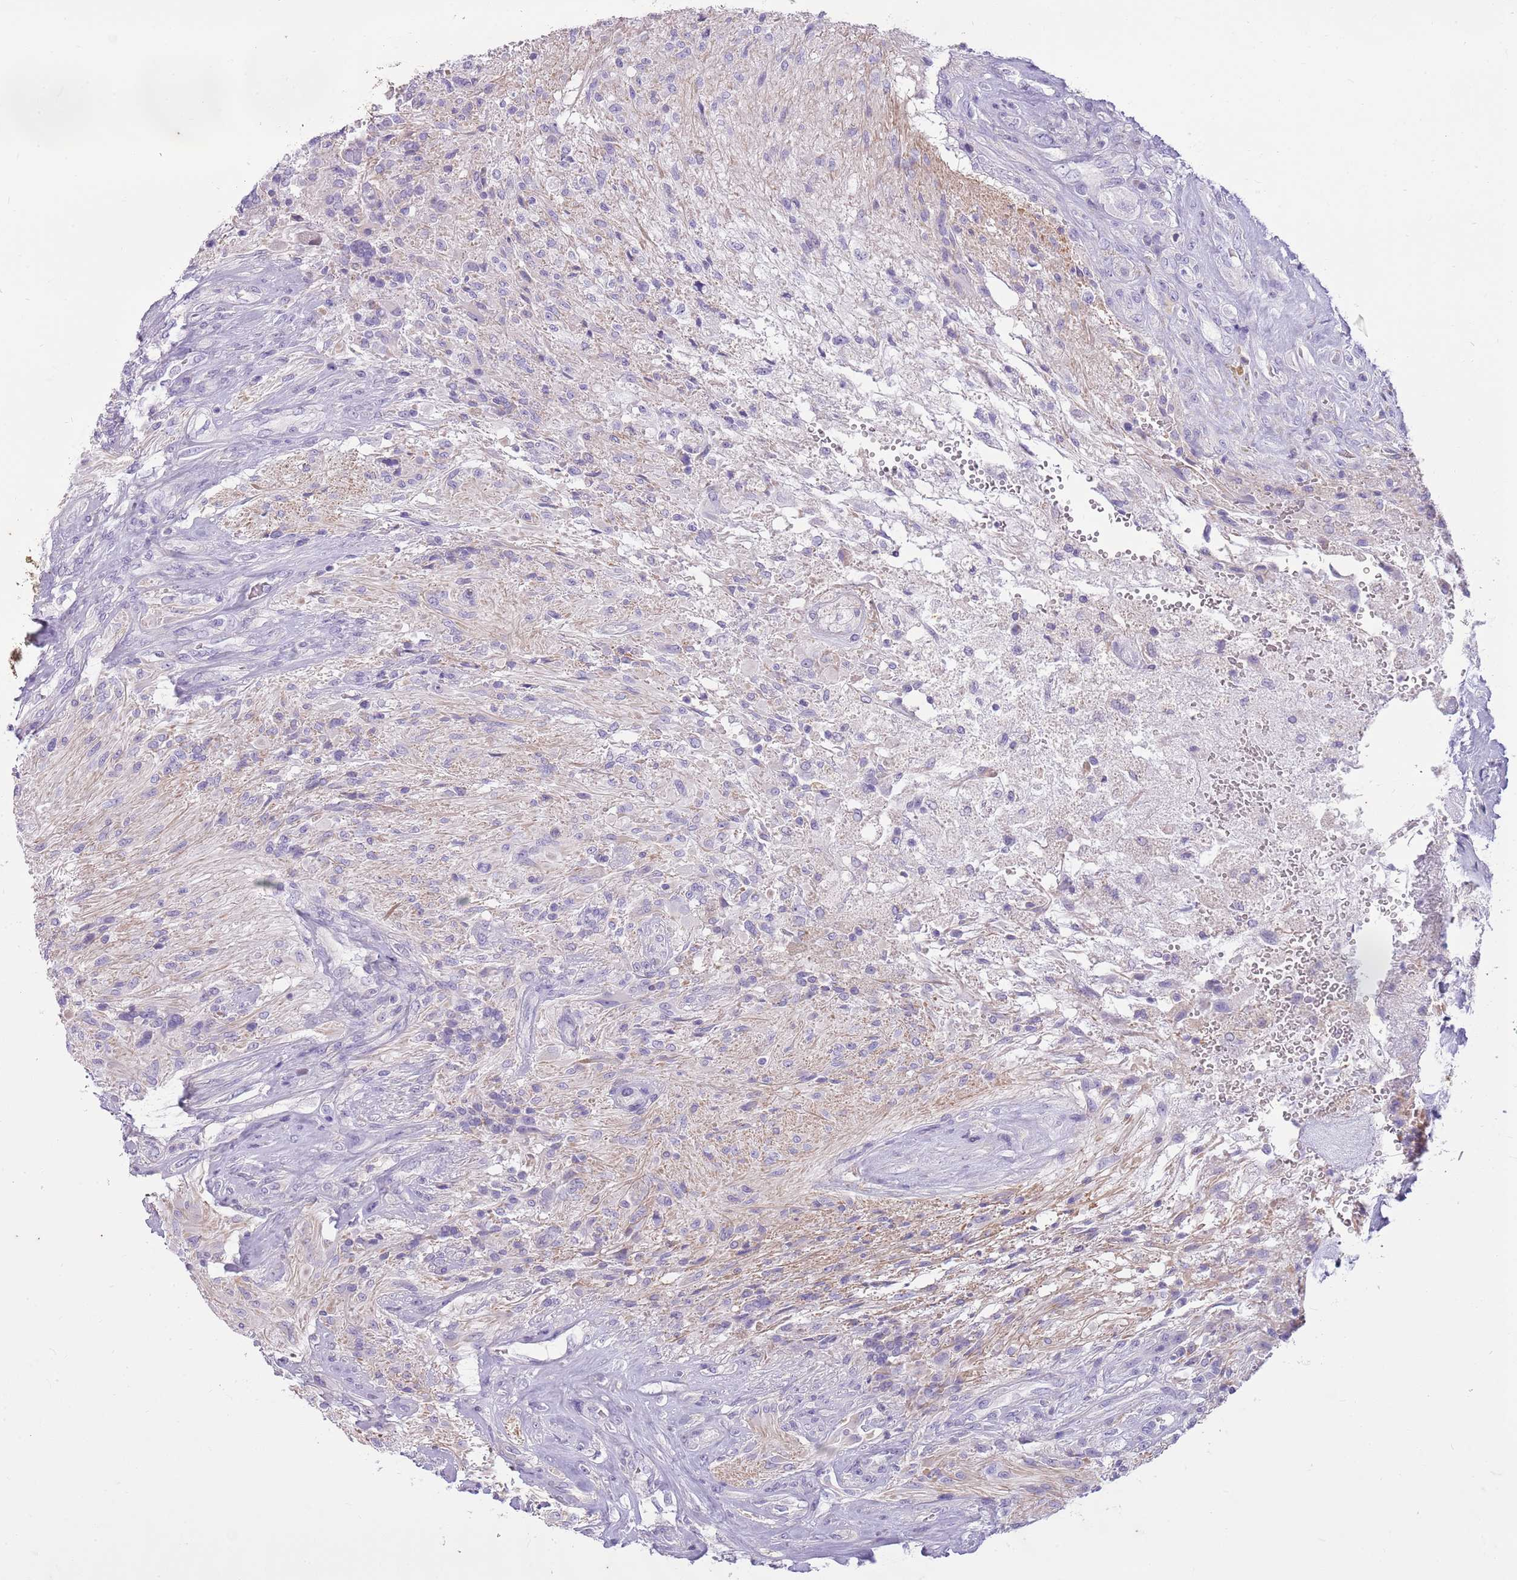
{"staining": {"intensity": "negative", "quantity": "none", "location": "none"}, "tissue": "glioma", "cell_type": "Tumor cells", "image_type": "cancer", "snomed": [{"axis": "morphology", "description": "Glioma, malignant, High grade"}, {"axis": "topography", "description": "Brain"}], "caption": "A high-resolution micrograph shows IHC staining of glioma, which exhibits no significant expression in tumor cells.", "gene": "CNPPD1", "patient": {"sex": "male", "age": 56}}